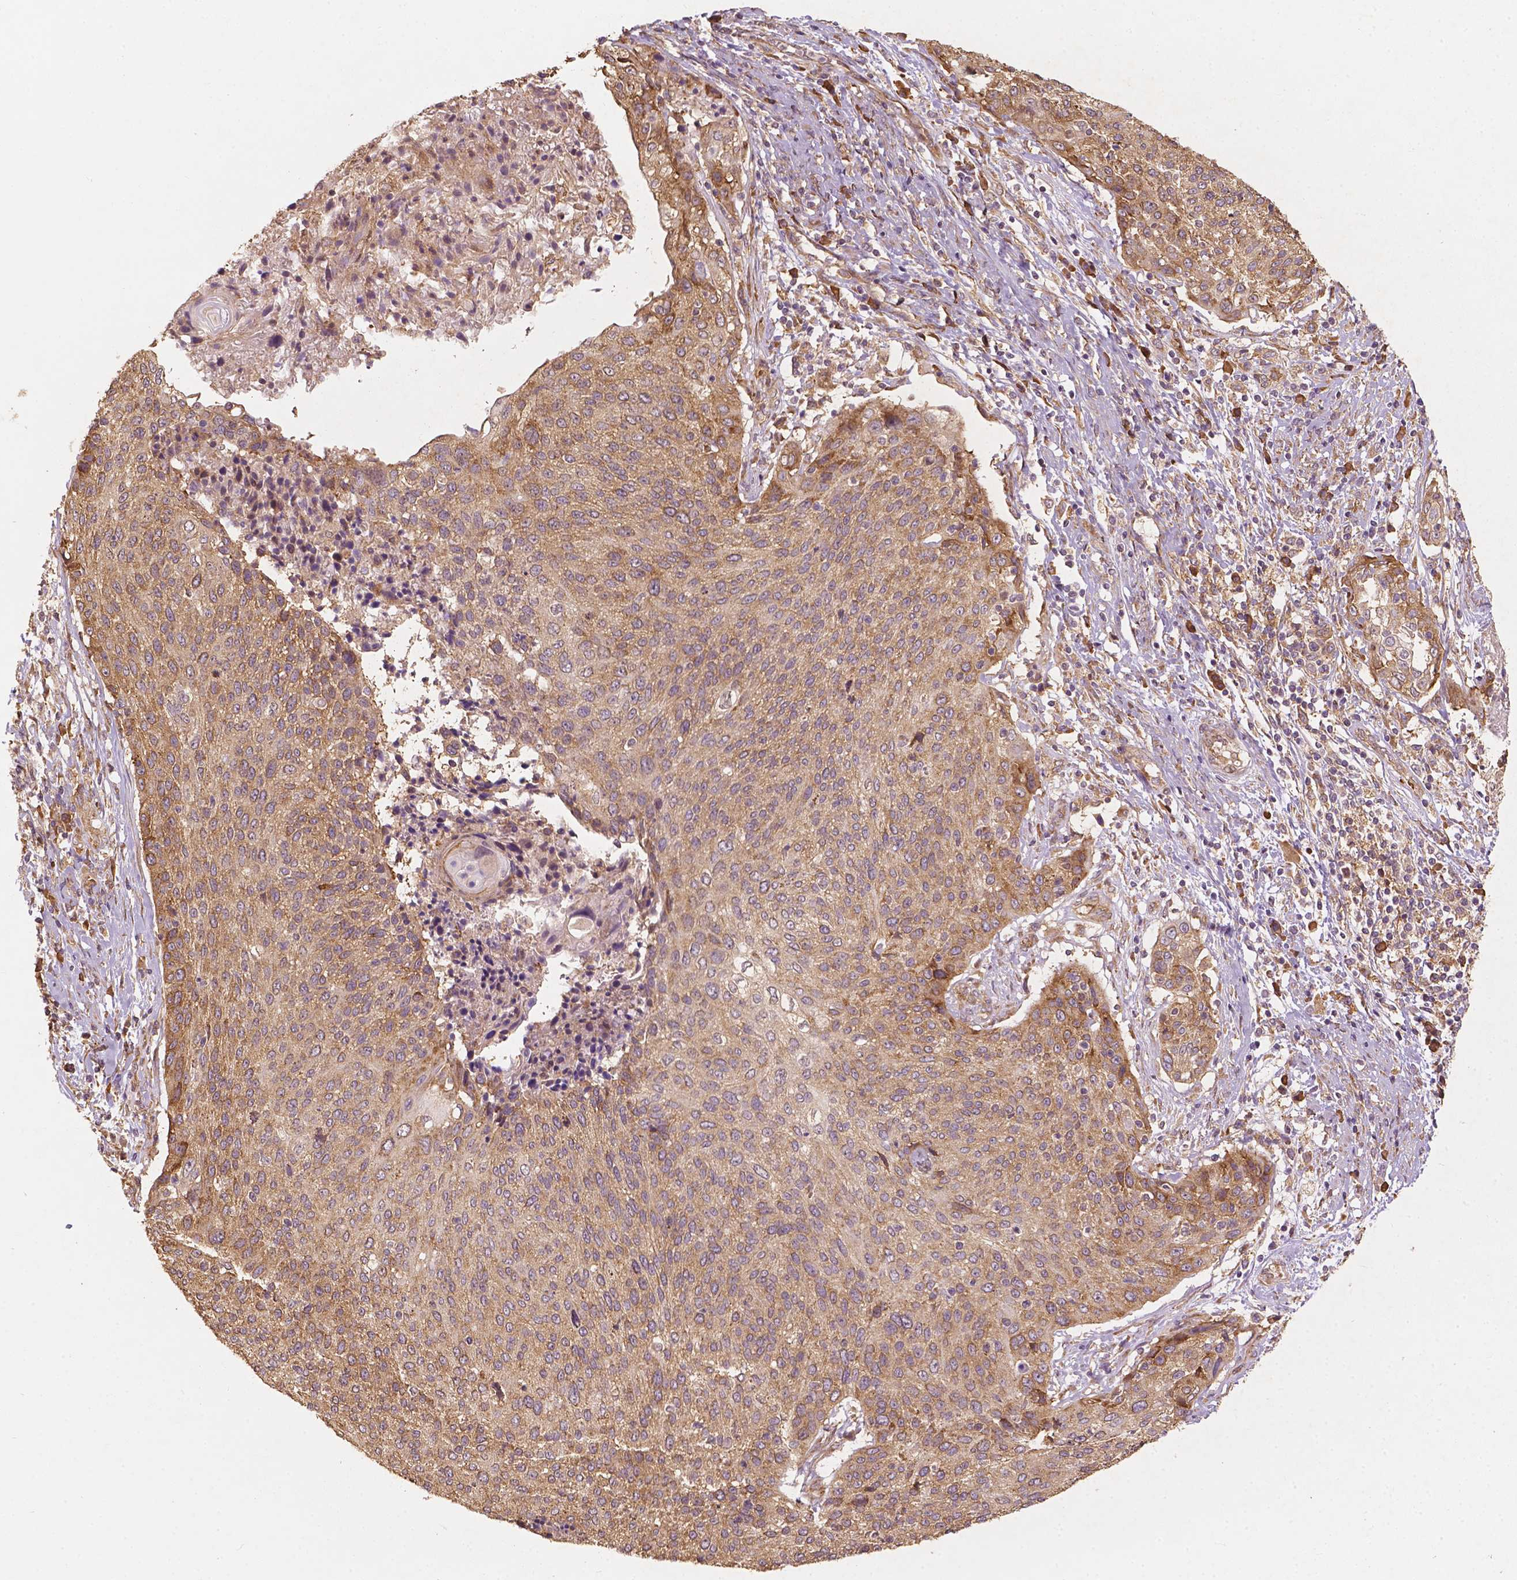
{"staining": {"intensity": "moderate", "quantity": ">75%", "location": "cytoplasmic/membranous"}, "tissue": "cervical cancer", "cell_type": "Tumor cells", "image_type": "cancer", "snomed": [{"axis": "morphology", "description": "Squamous cell carcinoma, NOS"}, {"axis": "topography", "description": "Cervix"}], "caption": "High-magnification brightfield microscopy of cervical cancer stained with DAB (brown) and counterstained with hematoxylin (blue). tumor cells exhibit moderate cytoplasmic/membranous staining is appreciated in about>75% of cells. (Brightfield microscopy of DAB IHC at high magnification).", "gene": "G3BP1", "patient": {"sex": "female", "age": 31}}